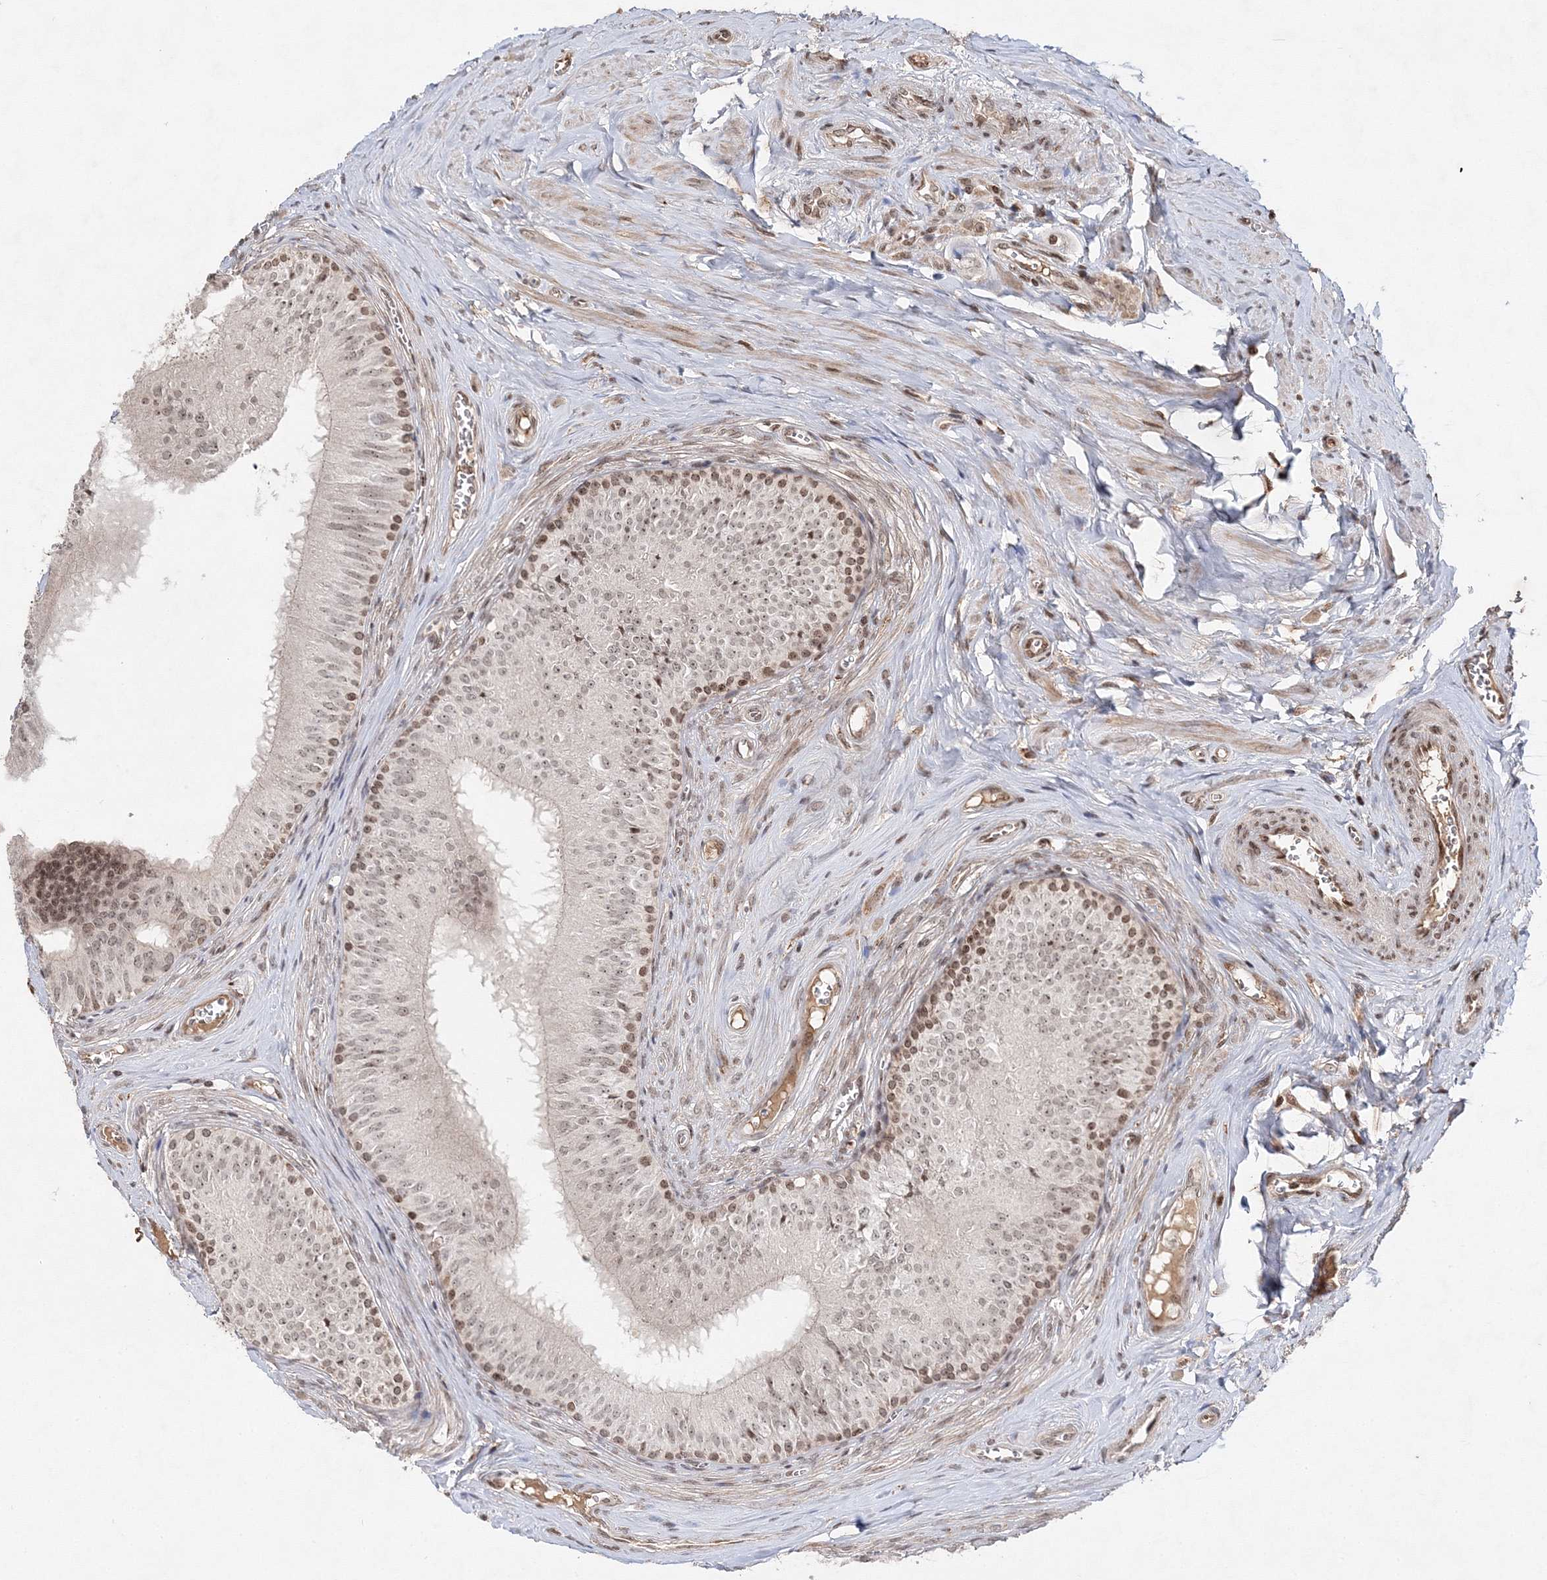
{"staining": {"intensity": "moderate", "quantity": "<25%", "location": "nuclear"}, "tissue": "epididymis", "cell_type": "Glandular cells", "image_type": "normal", "snomed": [{"axis": "morphology", "description": "Normal tissue, NOS"}, {"axis": "topography", "description": "Epididymis"}], "caption": "An immunohistochemistry (IHC) micrograph of unremarkable tissue is shown. Protein staining in brown labels moderate nuclear positivity in epididymis within glandular cells. (DAB (3,3'-diaminobenzidine) = brown stain, brightfield microscopy at high magnification).", "gene": "CARM1", "patient": {"sex": "male", "age": 46}}